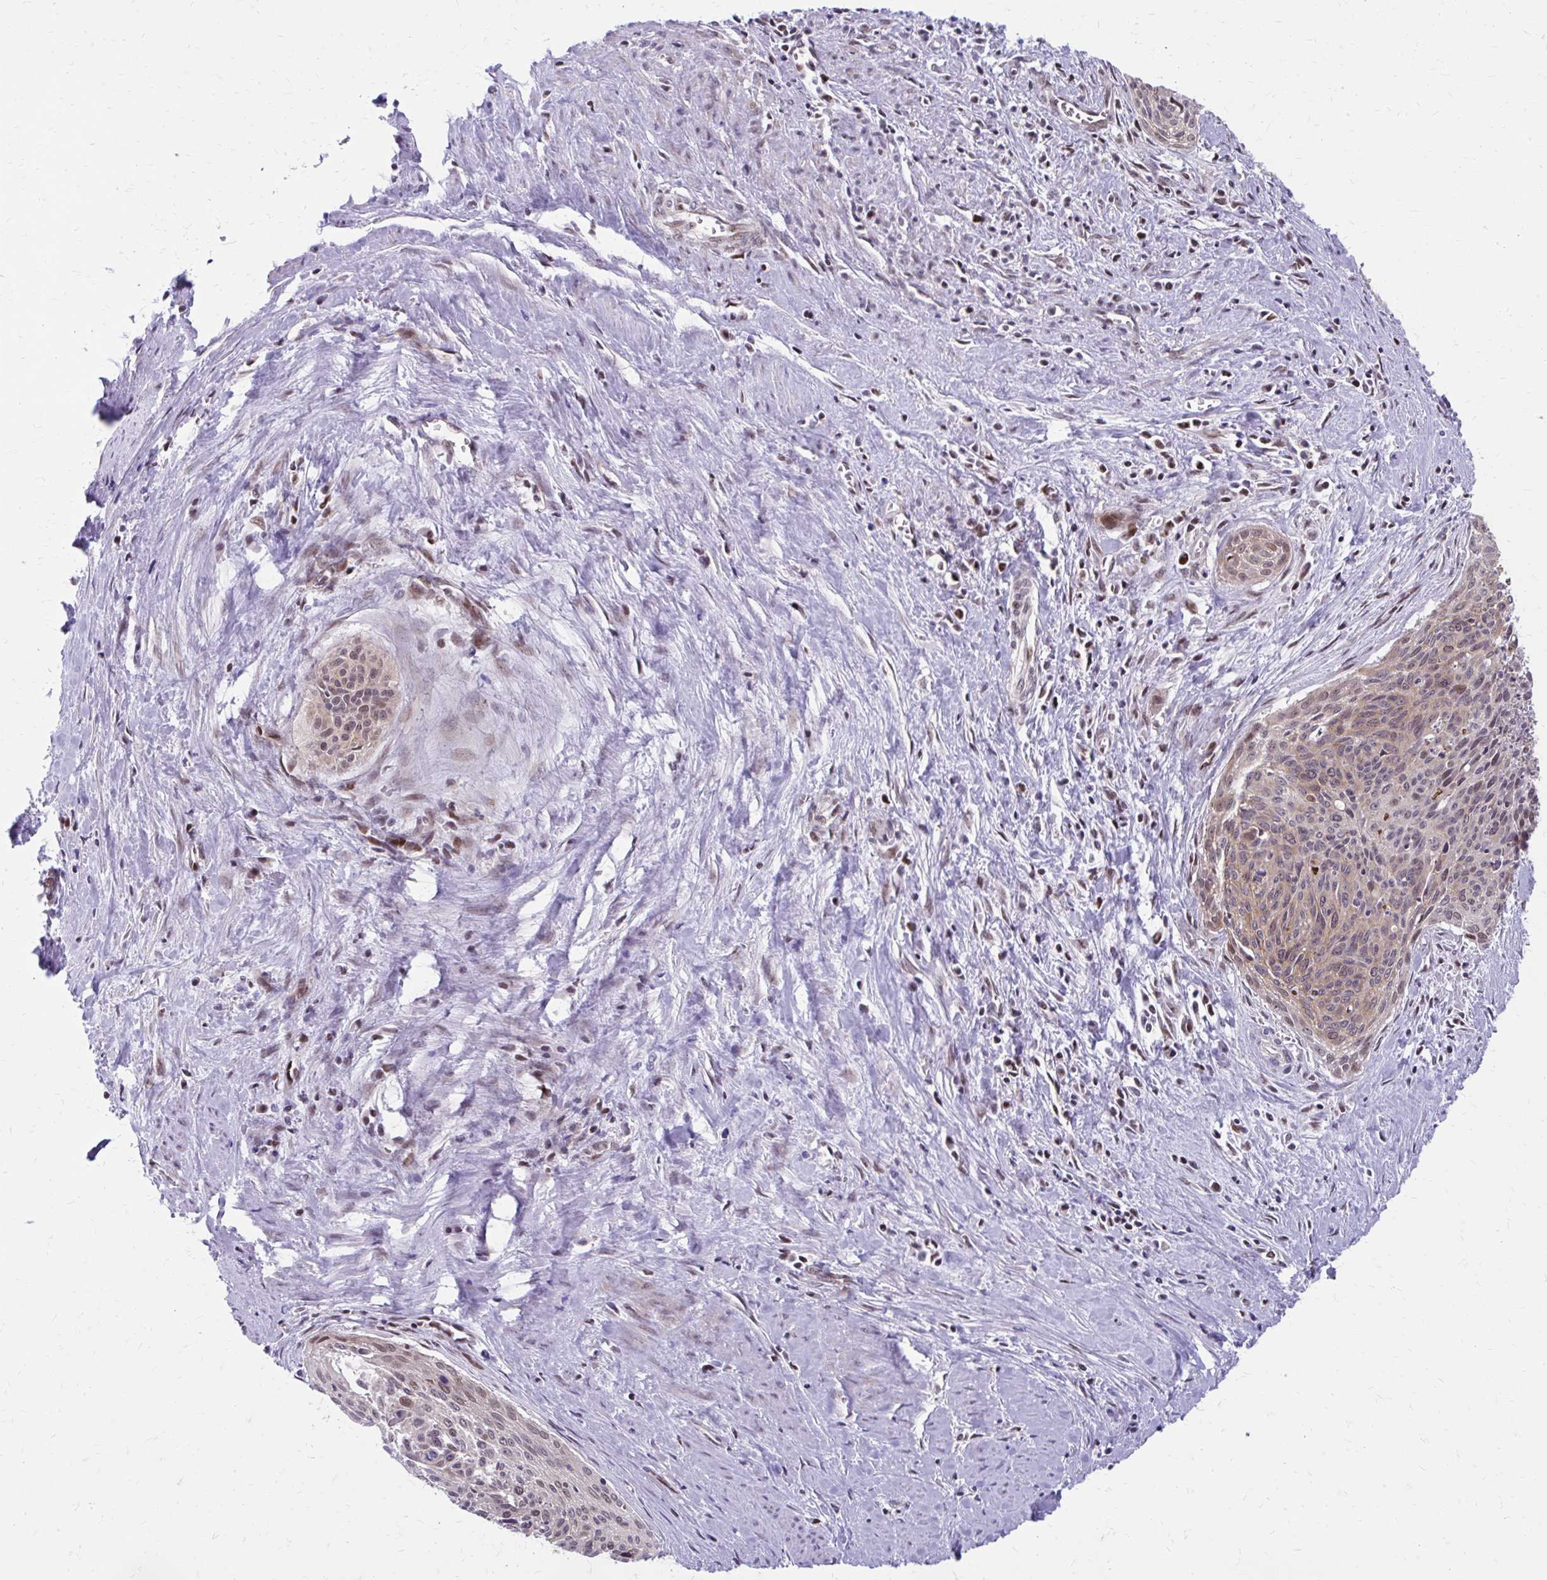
{"staining": {"intensity": "moderate", "quantity": "25%-75%", "location": "nuclear"}, "tissue": "cervical cancer", "cell_type": "Tumor cells", "image_type": "cancer", "snomed": [{"axis": "morphology", "description": "Squamous cell carcinoma, NOS"}, {"axis": "topography", "description": "Cervix"}], "caption": "Approximately 25%-75% of tumor cells in cervical cancer display moderate nuclear protein staining as visualized by brown immunohistochemical staining.", "gene": "ANKRD30B", "patient": {"sex": "female", "age": 55}}